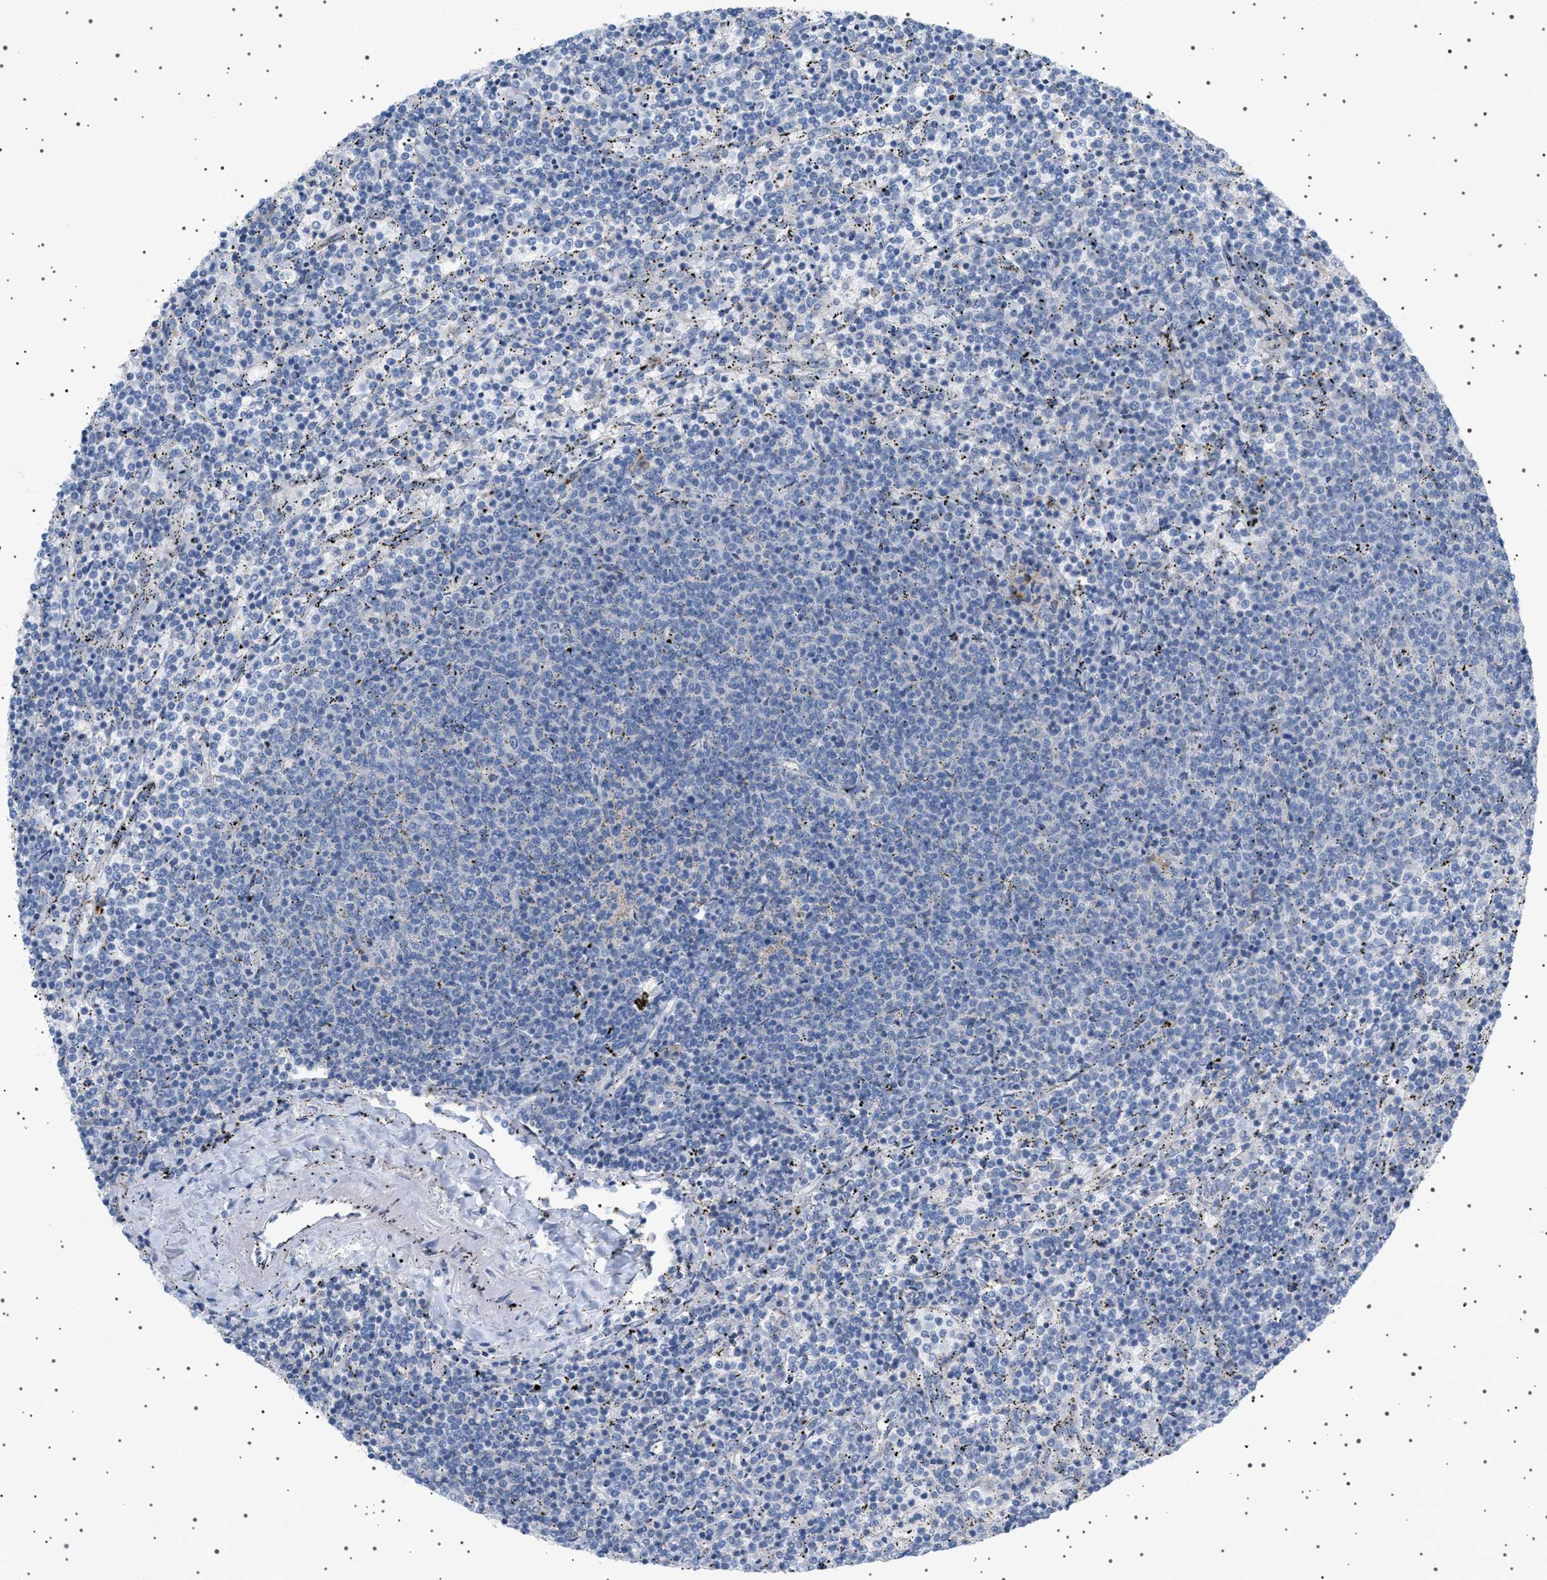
{"staining": {"intensity": "negative", "quantity": "none", "location": "none"}, "tissue": "lymphoma", "cell_type": "Tumor cells", "image_type": "cancer", "snomed": [{"axis": "morphology", "description": "Malignant lymphoma, non-Hodgkin's type, Low grade"}, {"axis": "topography", "description": "Spleen"}], "caption": "A photomicrograph of lymphoma stained for a protein reveals no brown staining in tumor cells.", "gene": "ADCY10", "patient": {"sex": "female", "age": 50}}